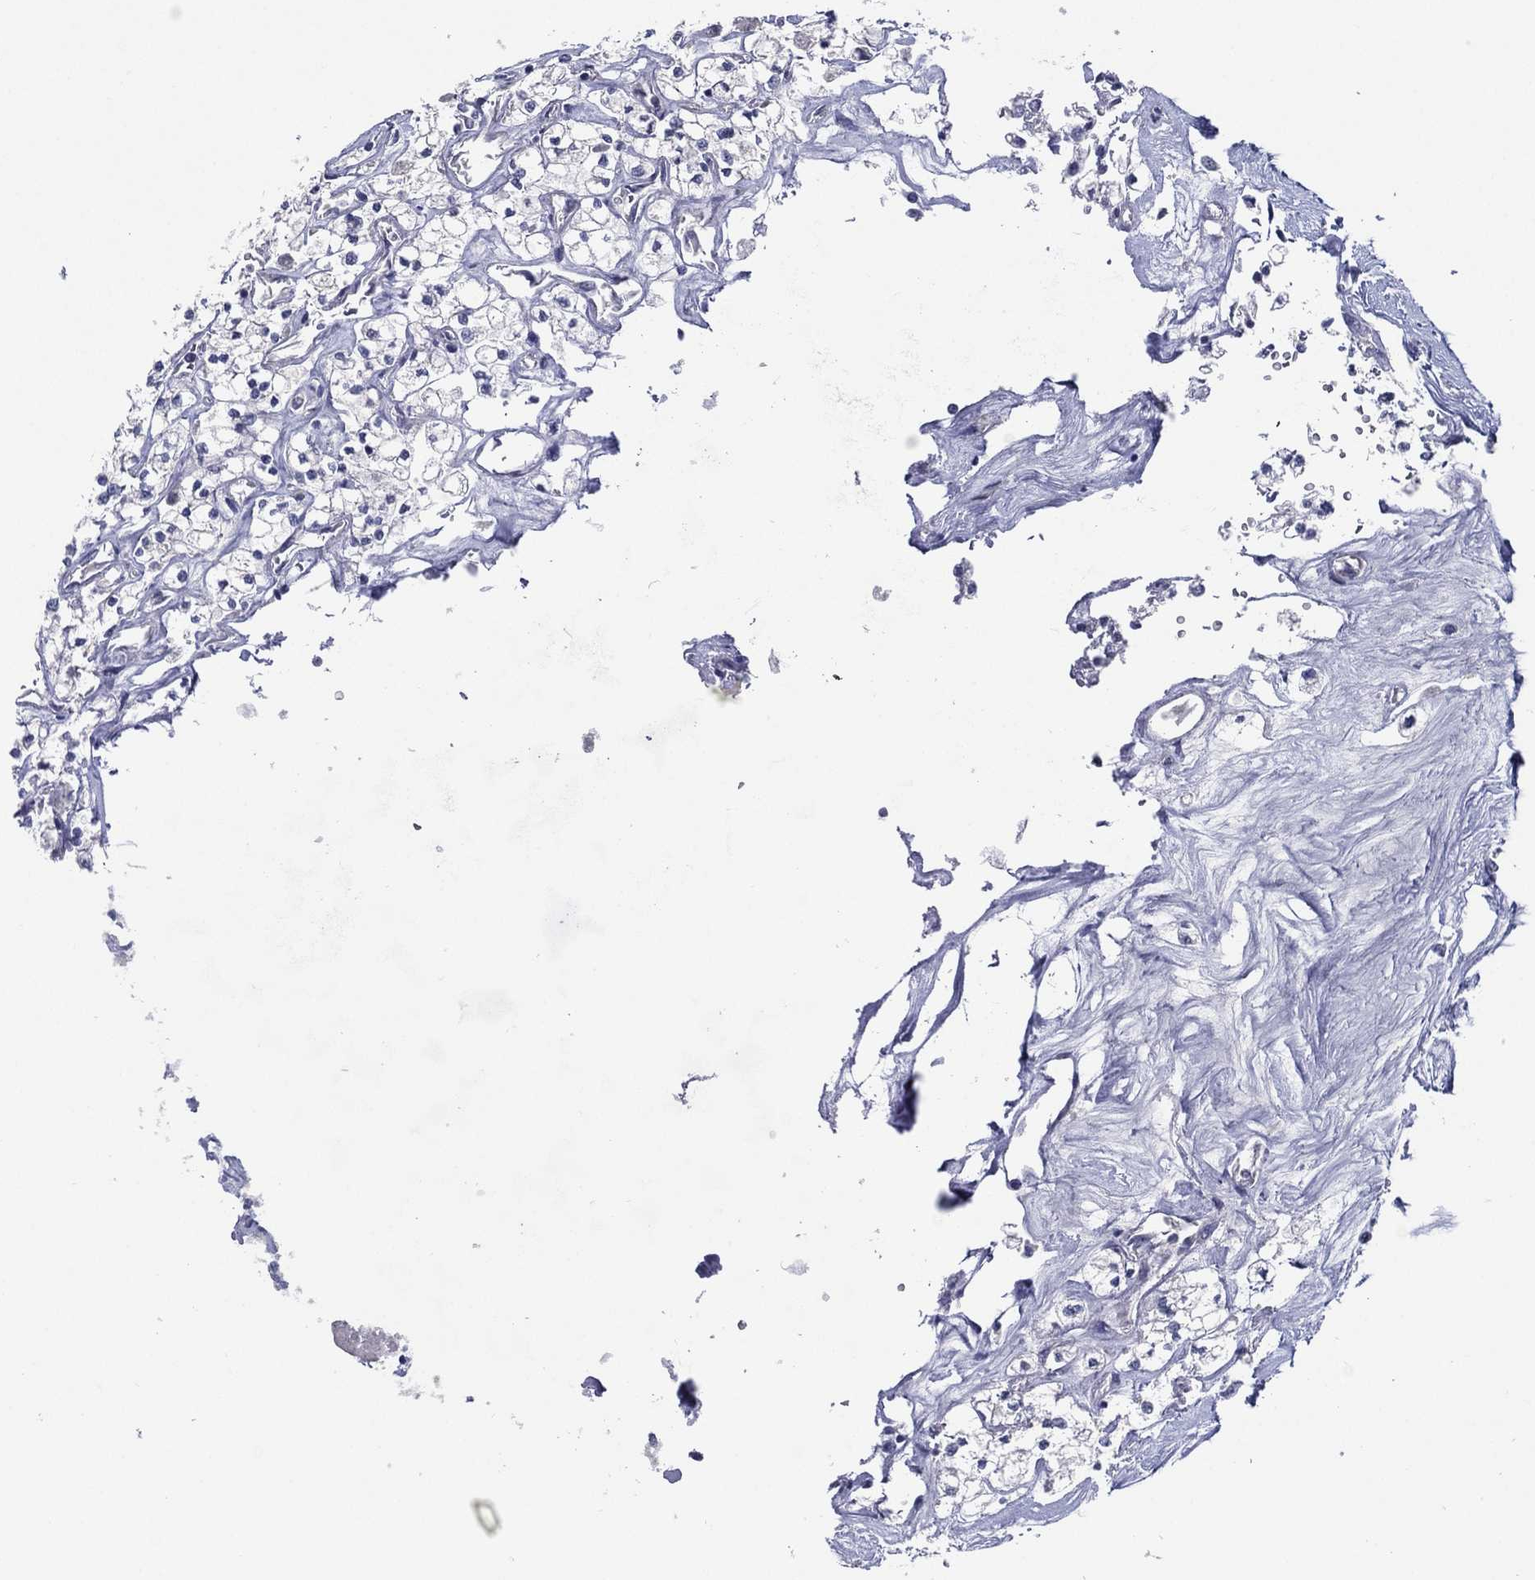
{"staining": {"intensity": "negative", "quantity": "none", "location": "none"}, "tissue": "renal cancer", "cell_type": "Tumor cells", "image_type": "cancer", "snomed": [{"axis": "morphology", "description": "Adenocarcinoma, NOS"}, {"axis": "topography", "description": "Kidney"}], "caption": "The image shows no staining of tumor cells in renal adenocarcinoma. Nuclei are stained in blue.", "gene": "TFAP2A", "patient": {"sex": "male", "age": 80}}